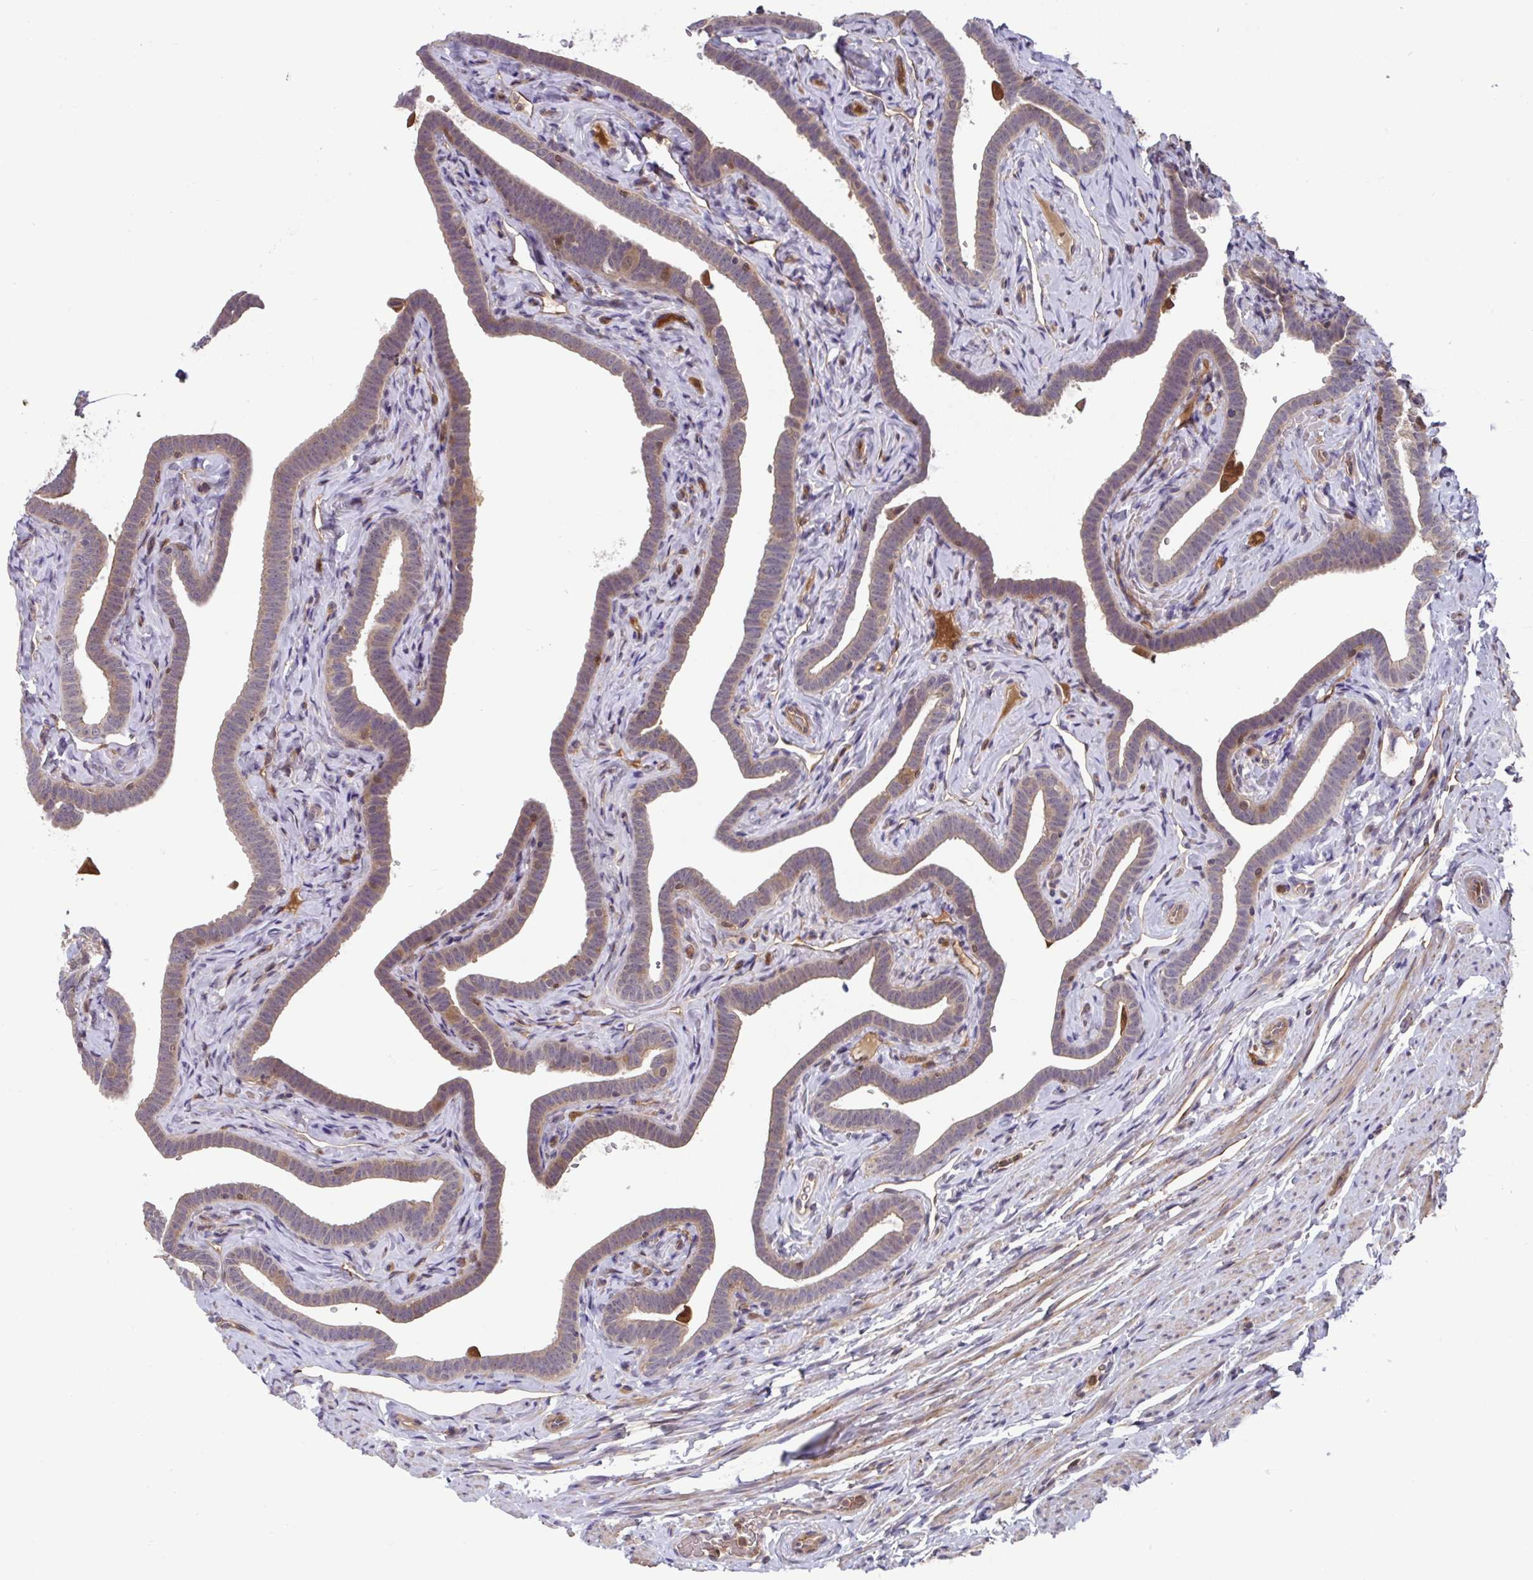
{"staining": {"intensity": "weak", "quantity": "25%-75%", "location": "cytoplasmic/membranous"}, "tissue": "fallopian tube", "cell_type": "Glandular cells", "image_type": "normal", "snomed": [{"axis": "morphology", "description": "Normal tissue, NOS"}, {"axis": "topography", "description": "Fallopian tube"}], "caption": "Immunohistochemistry (IHC) photomicrograph of unremarkable human fallopian tube stained for a protein (brown), which shows low levels of weak cytoplasmic/membranous expression in about 25%-75% of glandular cells.", "gene": "TIGAR", "patient": {"sex": "female", "age": 69}}